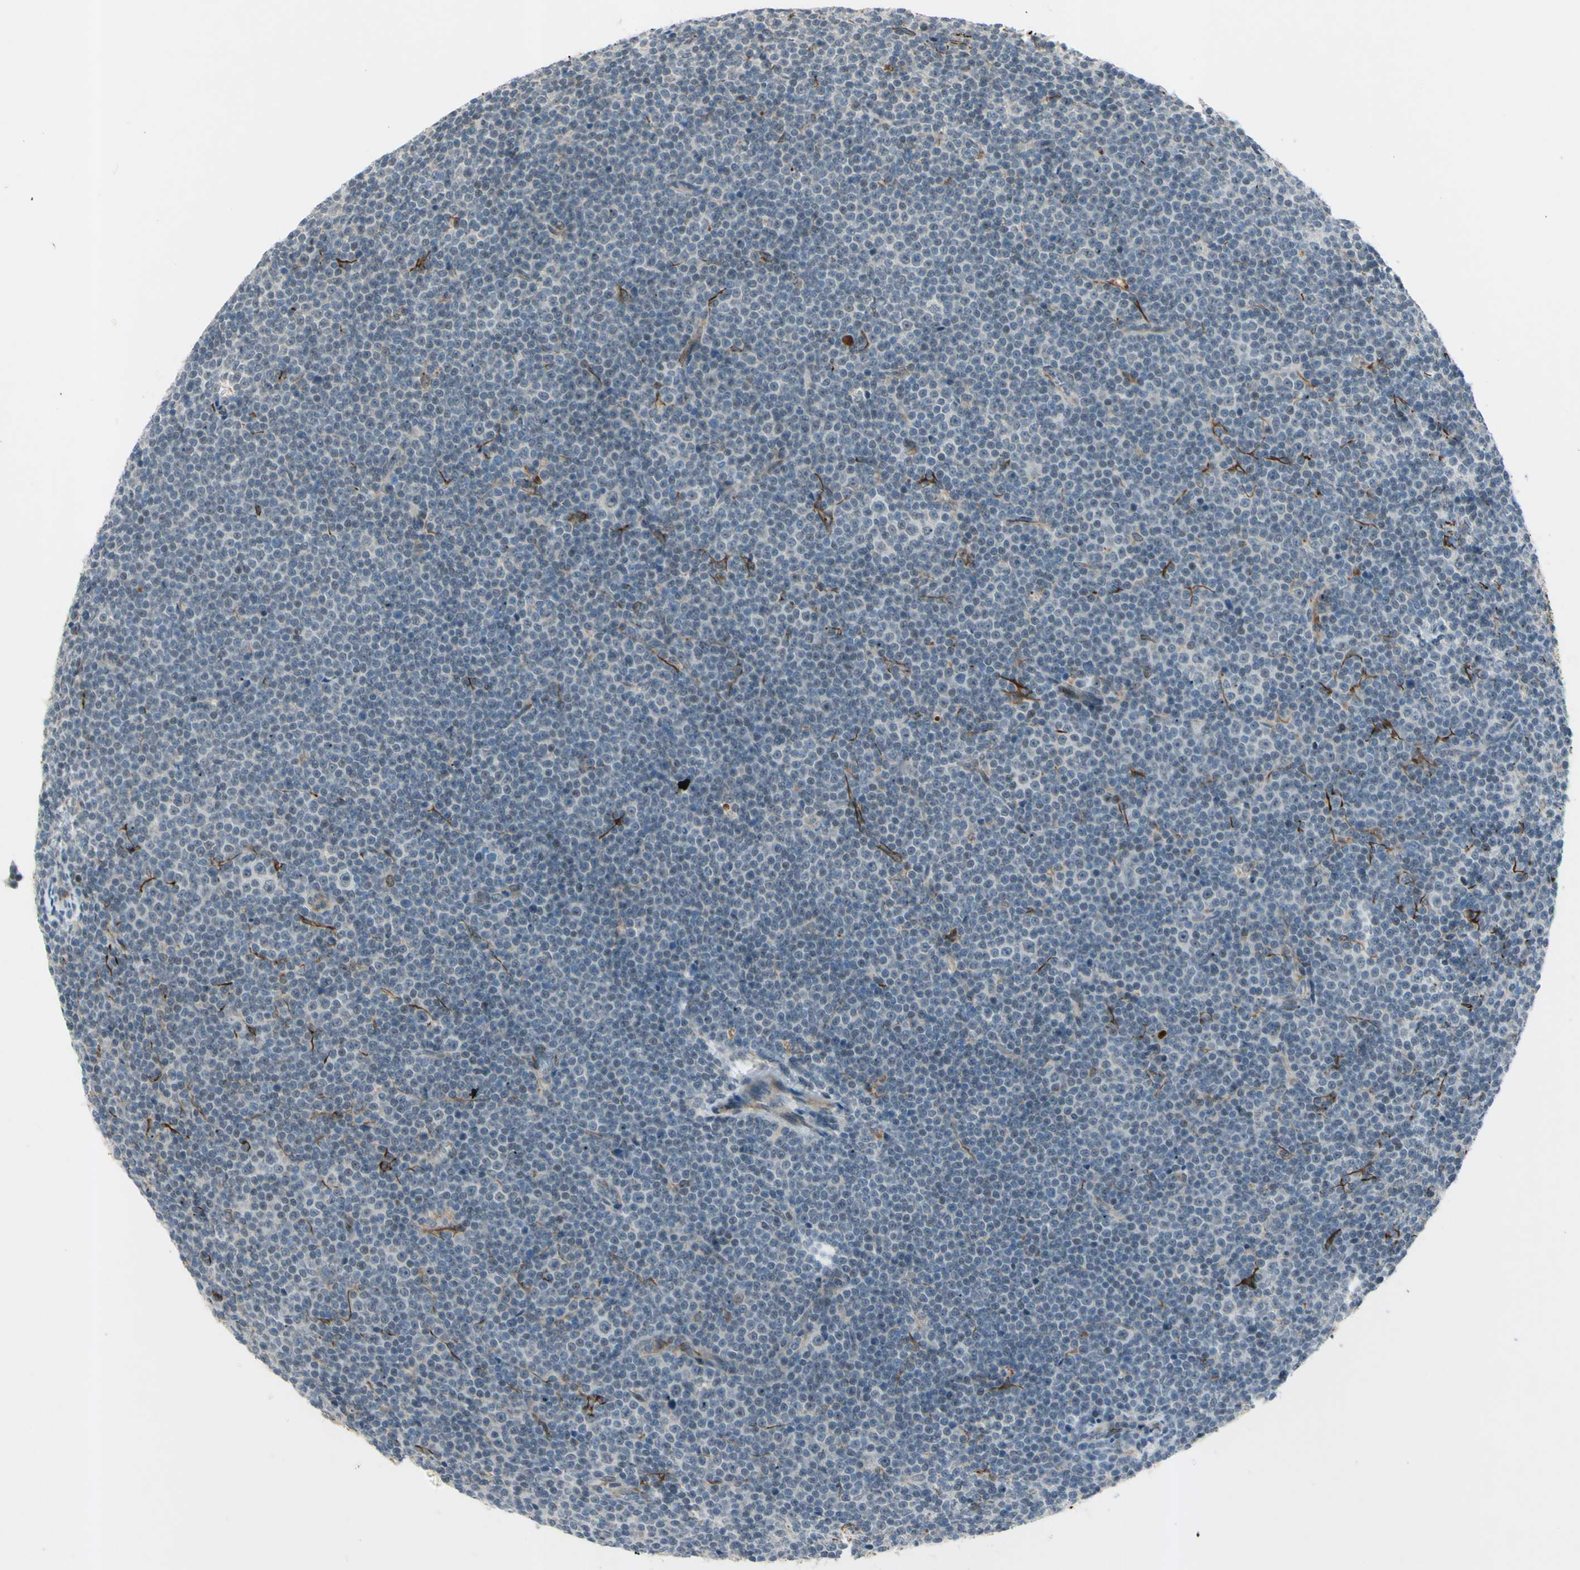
{"staining": {"intensity": "negative", "quantity": "none", "location": "none"}, "tissue": "lymphoma", "cell_type": "Tumor cells", "image_type": "cancer", "snomed": [{"axis": "morphology", "description": "Malignant lymphoma, non-Hodgkin's type, Low grade"}, {"axis": "topography", "description": "Lymph node"}], "caption": "An immunohistochemistry image of malignant lymphoma, non-Hodgkin's type (low-grade) is shown. There is no staining in tumor cells of malignant lymphoma, non-Hodgkin's type (low-grade). (IHC, brightfield microscopy, high magnification).", "gene": "FGFR2", "patient": {"sex": "female", "age": 67}}